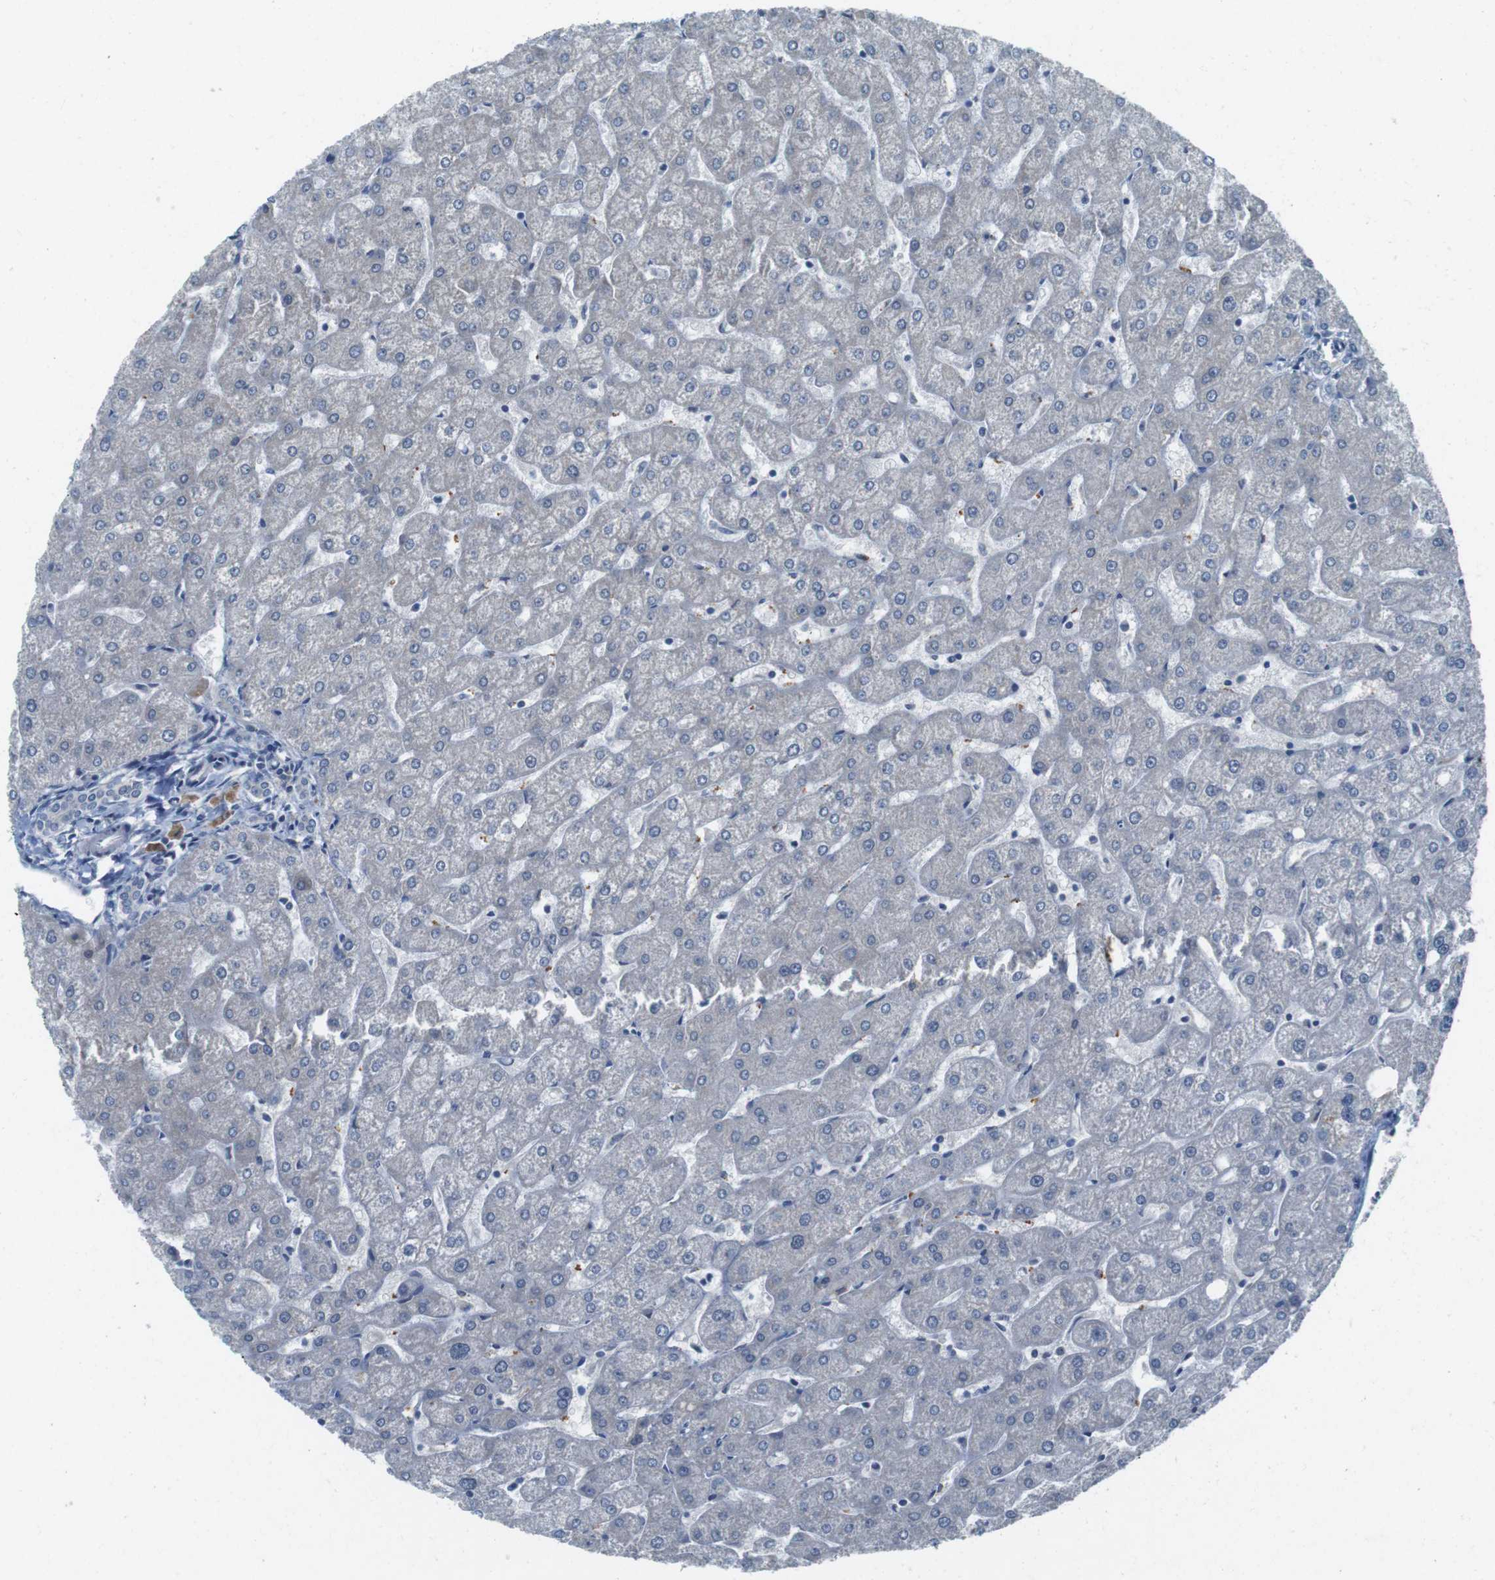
{"staining": {"intensity": "negative", "quantity": "none", "location": "none"}, "tissue": "liver", "cell_type": "Cholangiocytes", "image_type": "normal", "snomed": [{"axis": "morphology", "description": "Normal tissue, NOS"}, {"axis": "topography", "description": "Liver"}], "caption": "IHC of unremarkable liver displays no expression in cholangiocytes. (Immunohistochemistry, brightfield microscopy, high magnification).", "gene": "MAPKAPK5", "patient": {"sex": "male", "age": 67}}